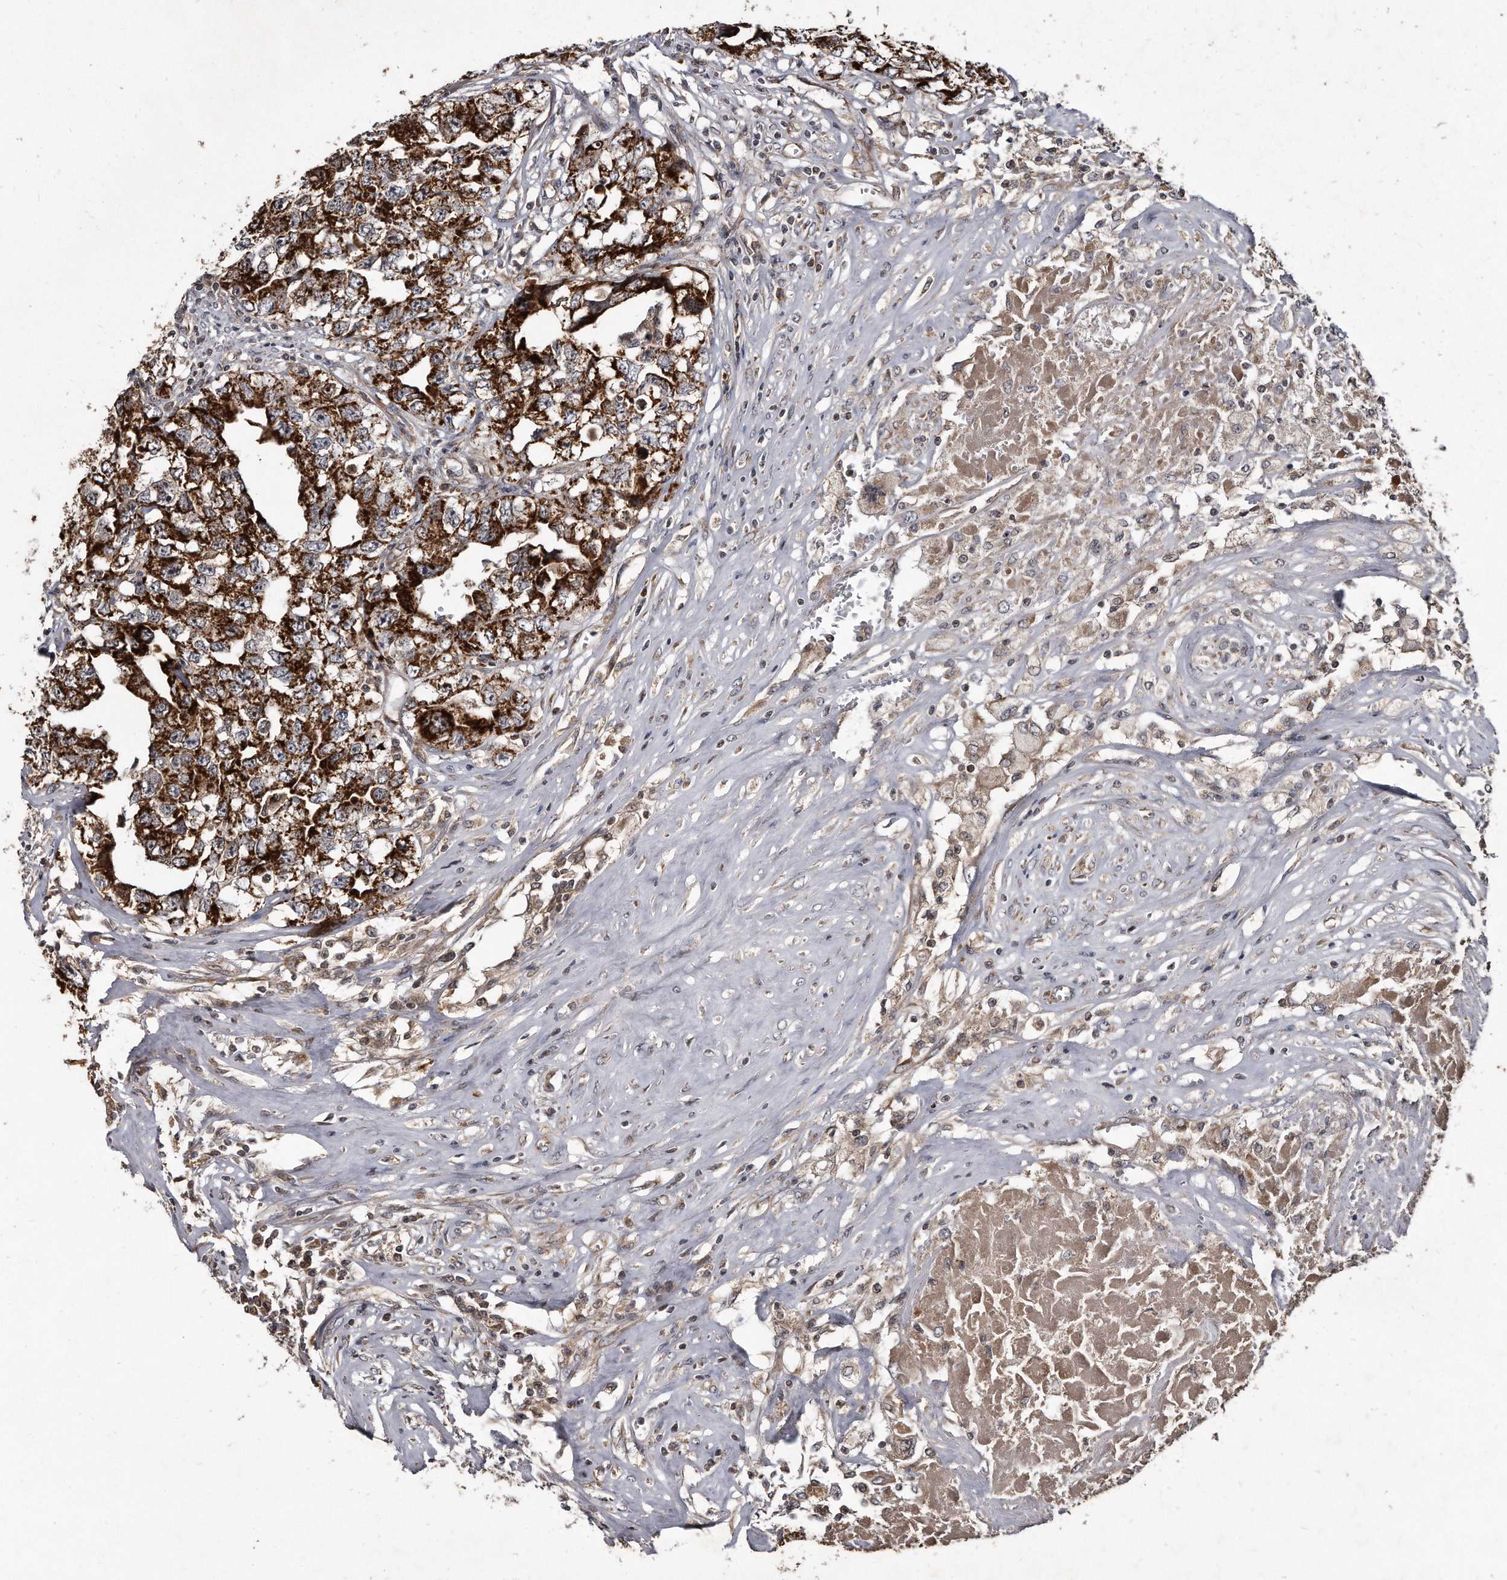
{"staining": {"intensity": "strong", "quantity": ">75%", "location": "cytoplasmic/membranous"}, "tissue": "testis cancer", "cell_type": "Tumor cells", "image_type": "cancer", "snomed": [{"axis": "morphology", "description": "Seminoma, NOS"}, {"axis": "morphology", "description": "Carcinoma, Embryonal, NOS"}, {"axis": "topography", "description": "Testis"}], "caption": "There is high levels of strong cytoplasmic/membranous expression in tumor cells of testis cancer, as demonstrated by immunohistochemical staining (brown color).", "gene": "FAM136A", "patient": {"sex": "male", "age": 43}}